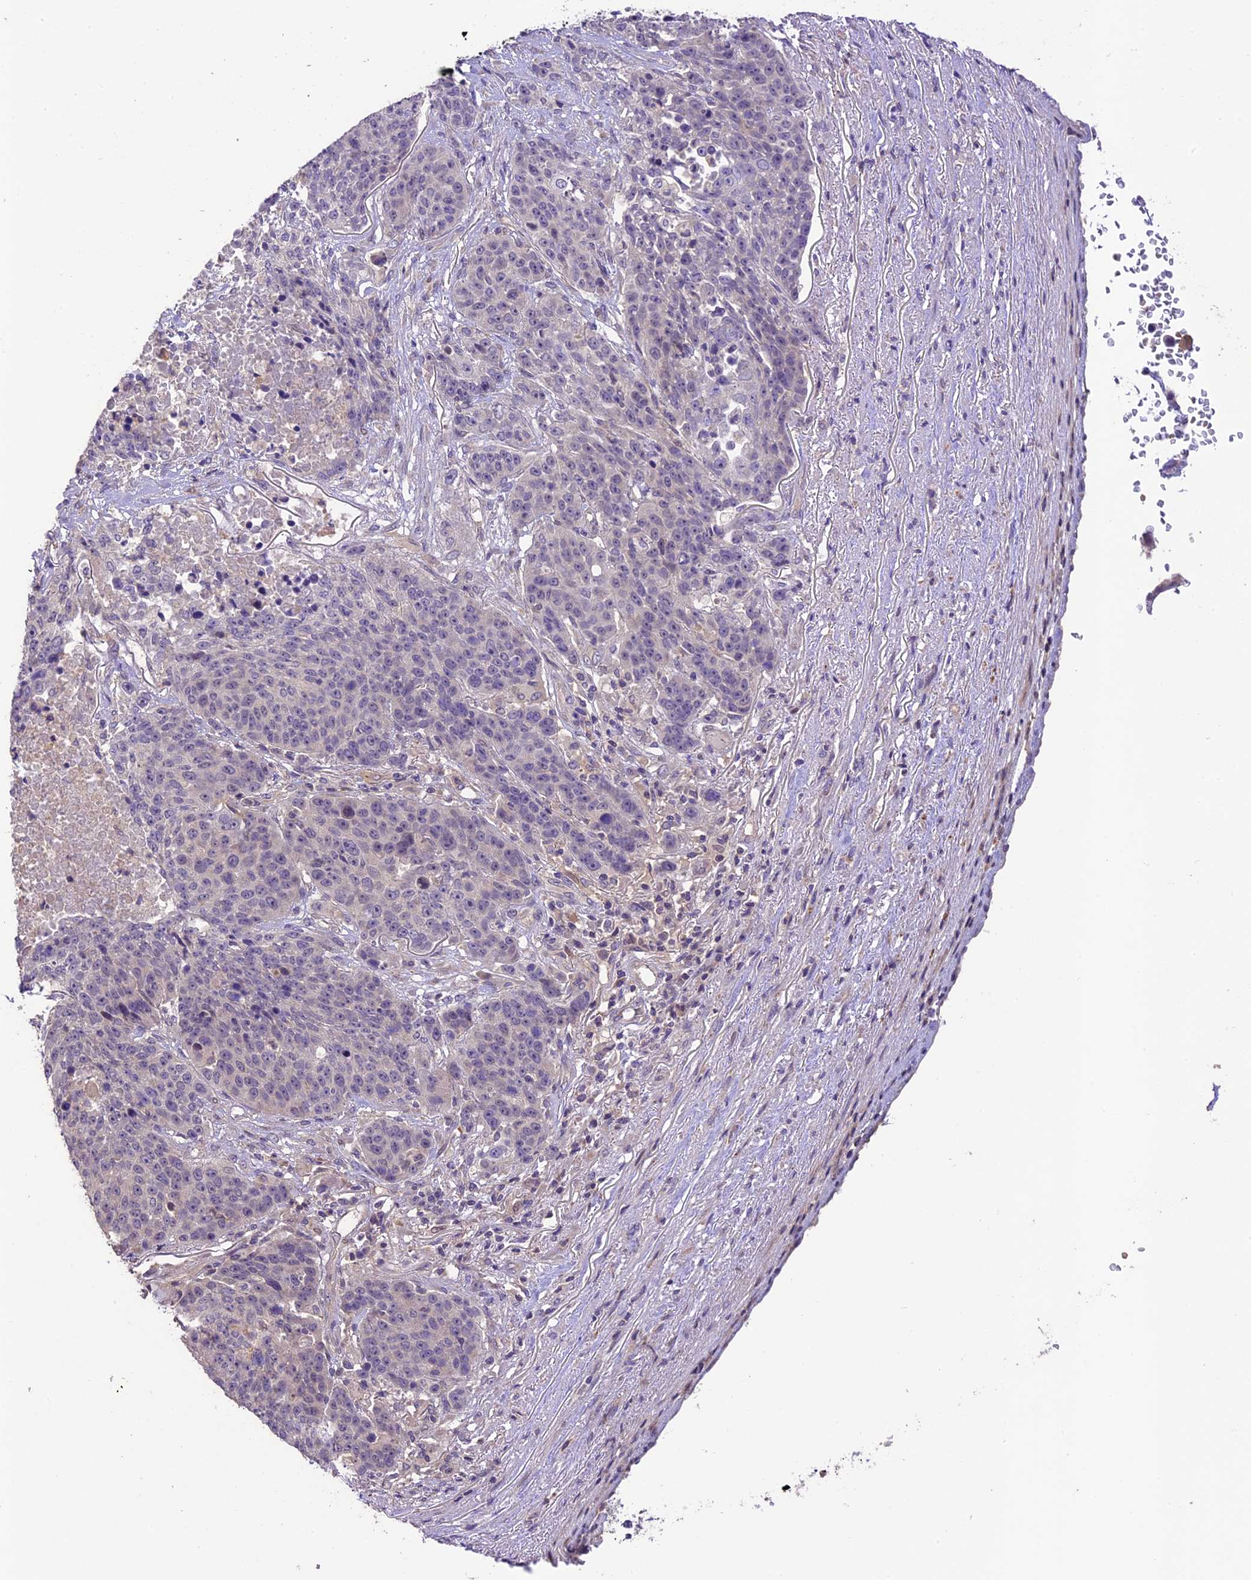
{"staining": {"intensity": "negative", "quantity": "none", "location": "none"}, "tissue": "lung cancer", "cell_type": "Tumor cells", "image_type": "cancer", "snomed": [{"axis": "morphology", "description": "Normal tissue, NOS"}, {"axis": "morphology", "description": "Squamous cell carcinoma, NOS"}, {"axis": "topography", "description": "Lymph node"}, {"axis": "topography", "description": "Lung"}], "caption": "The micrograph exhibits no staining of tumor cells in lung cancer. (DAB immunohistochemistry visualized using brightfield microscopy, high magnification).", "gene": "DGKH", "patient": {"sex": "male", "age": 66}}